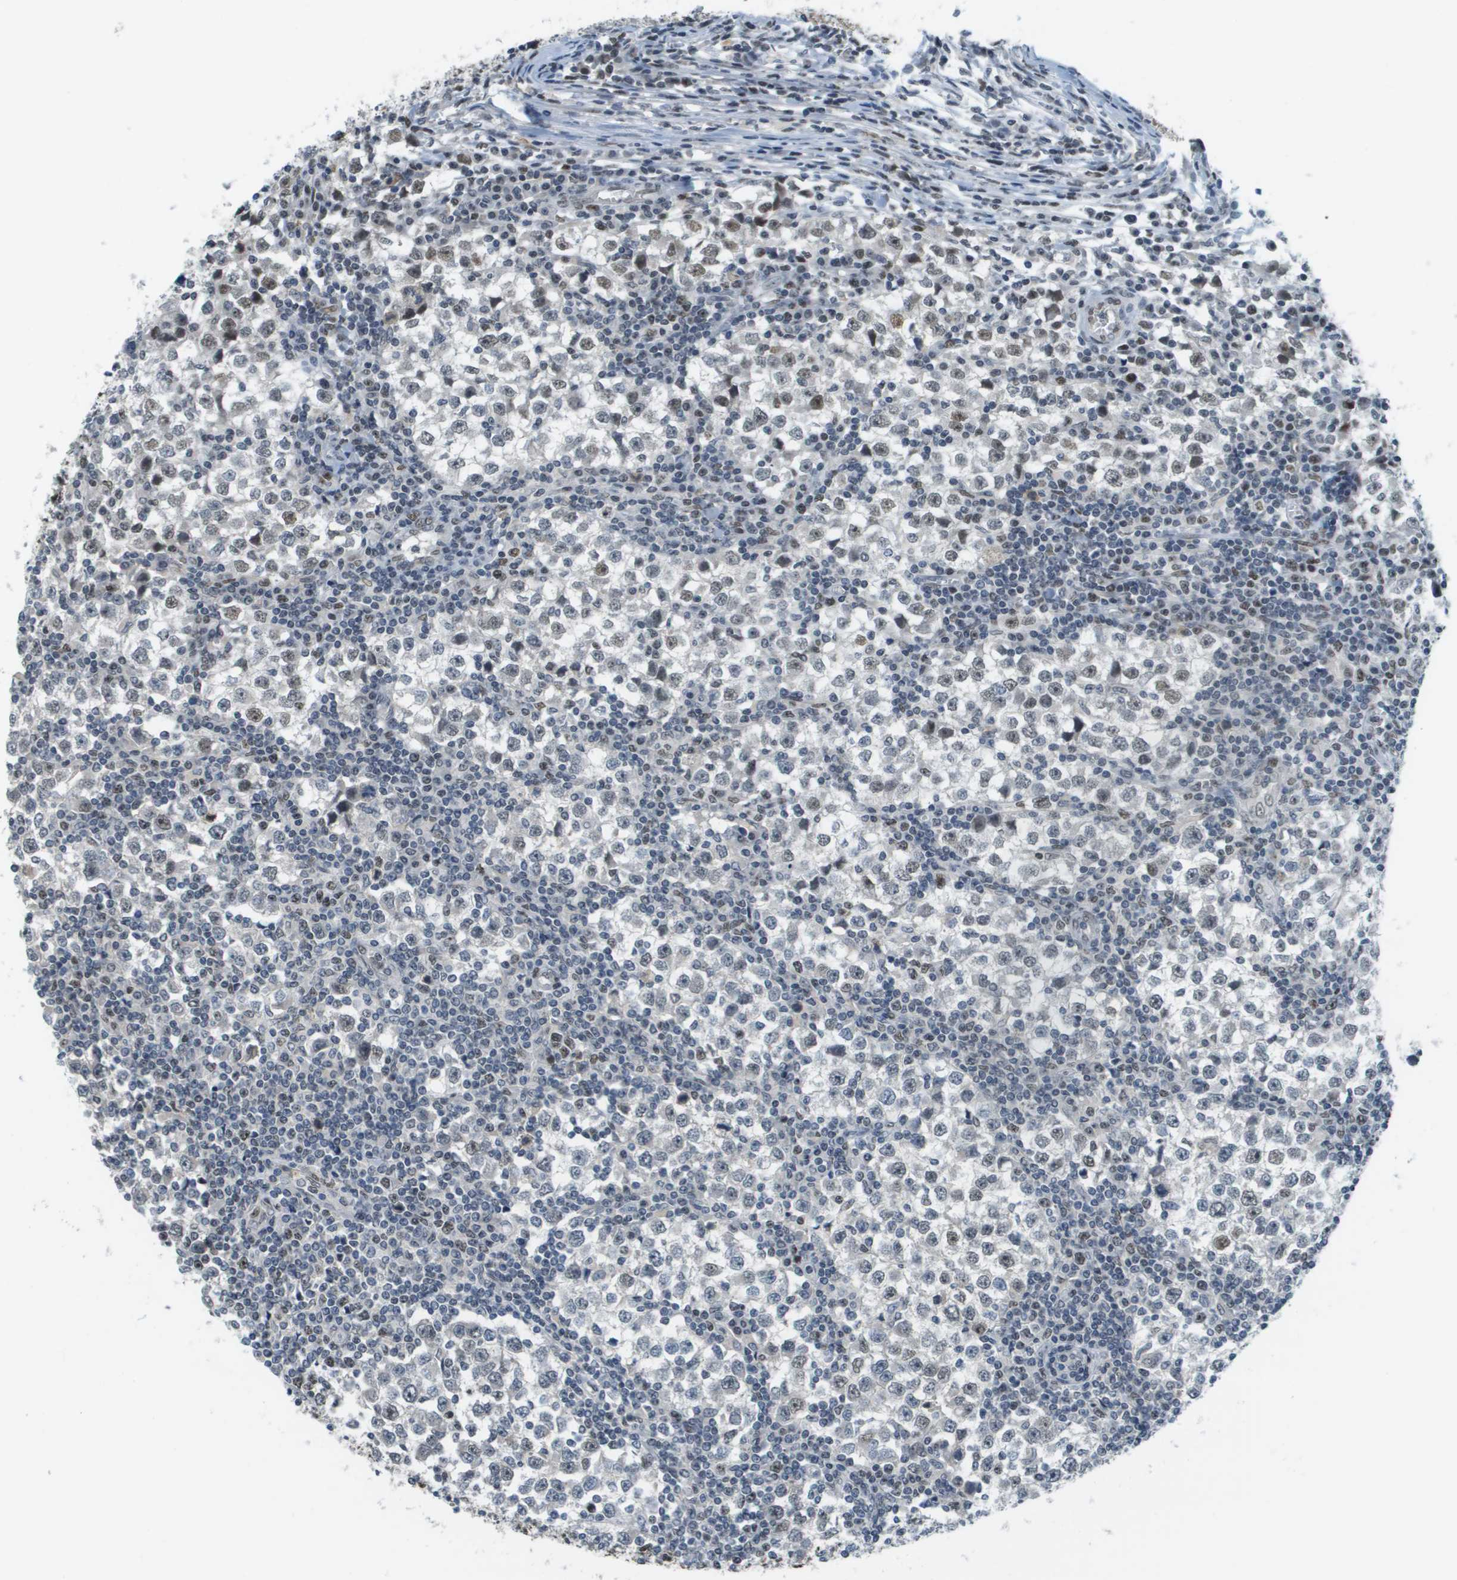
{"staining": {"intensity": "moderate", "quantity": "25%-75%", "location": "nuclear"}, "tissue": "testis cancer", "cell_type": "Tumor cells", "image_type": "cancer", "snomed": [{"axis": "morphology", "description": "Seminoma, NOS"}, {"axis": "topography", "description": "Testis"}], "caption": "DAB (3,3'-diaminobenzidine) immunohistochemical staining of human testis cancer (seminoma) shows moderate nuclear protein positivity in about 25%-75% of tumor cells. (DAB (3,3'-diaminobenzidine) IHC with brightfield microscopy, high magnification).", "gene": "CBX5", "patient": {"sex": "male", "age": 65}}